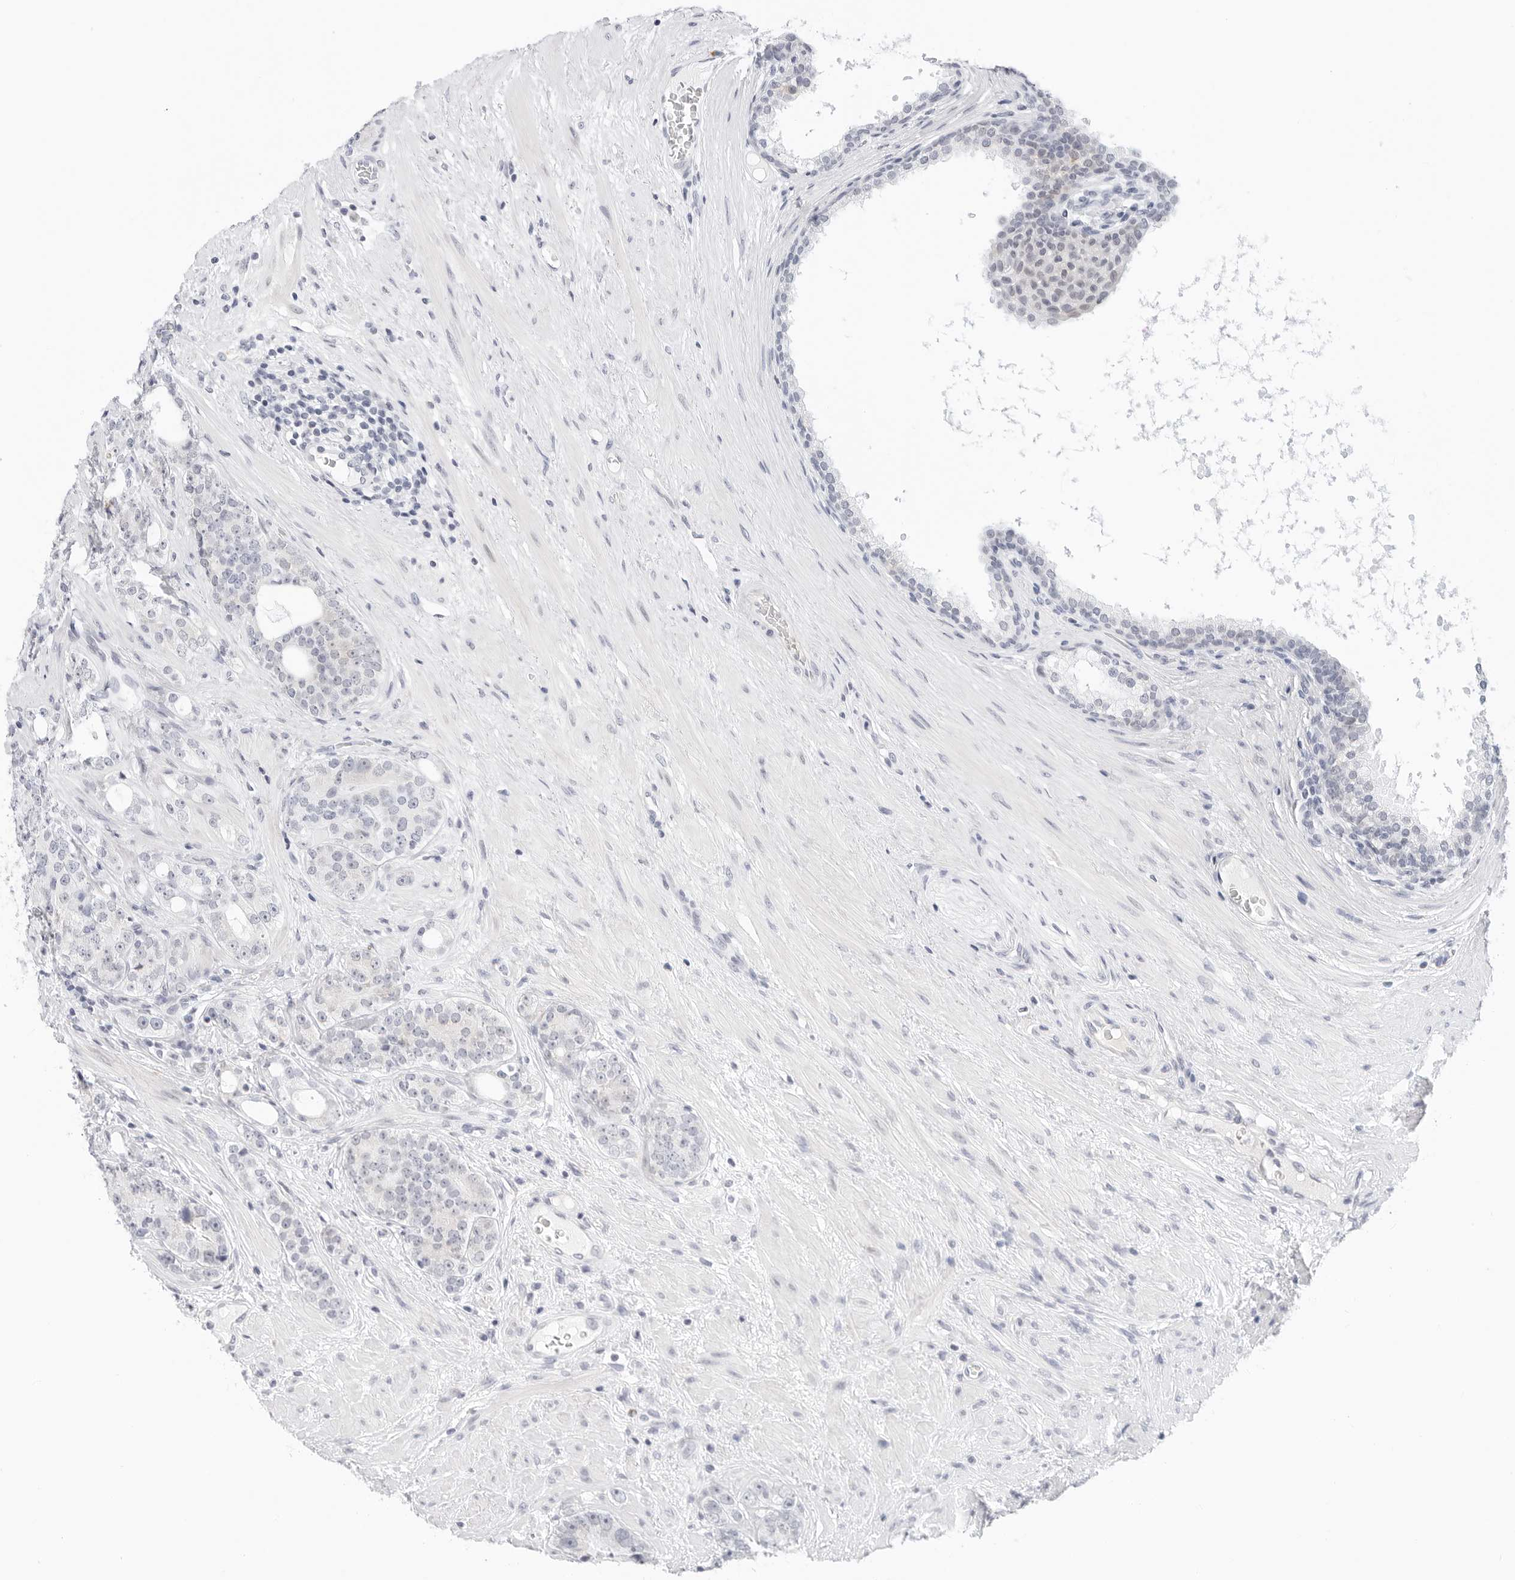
{"staining": {"intensity": "negative", "quantity": "none", "location": "none"}, "tissue": "prostate cancer", "cell_type": "Tumor cells", "image_type": "cancer", "snomed": [{"axis": "morphology", "description": "Adenocarcinoma, High grade"}, {"axis": "topography", "description": "Prostate"}], "caption": "The photomicrograph demonstrates no significant positivity in tumor cells of prostate cancer (high-grade adenocarcinoma).", "gene": "TSEN2", "patient": {"sex": "male", "age": 56}}